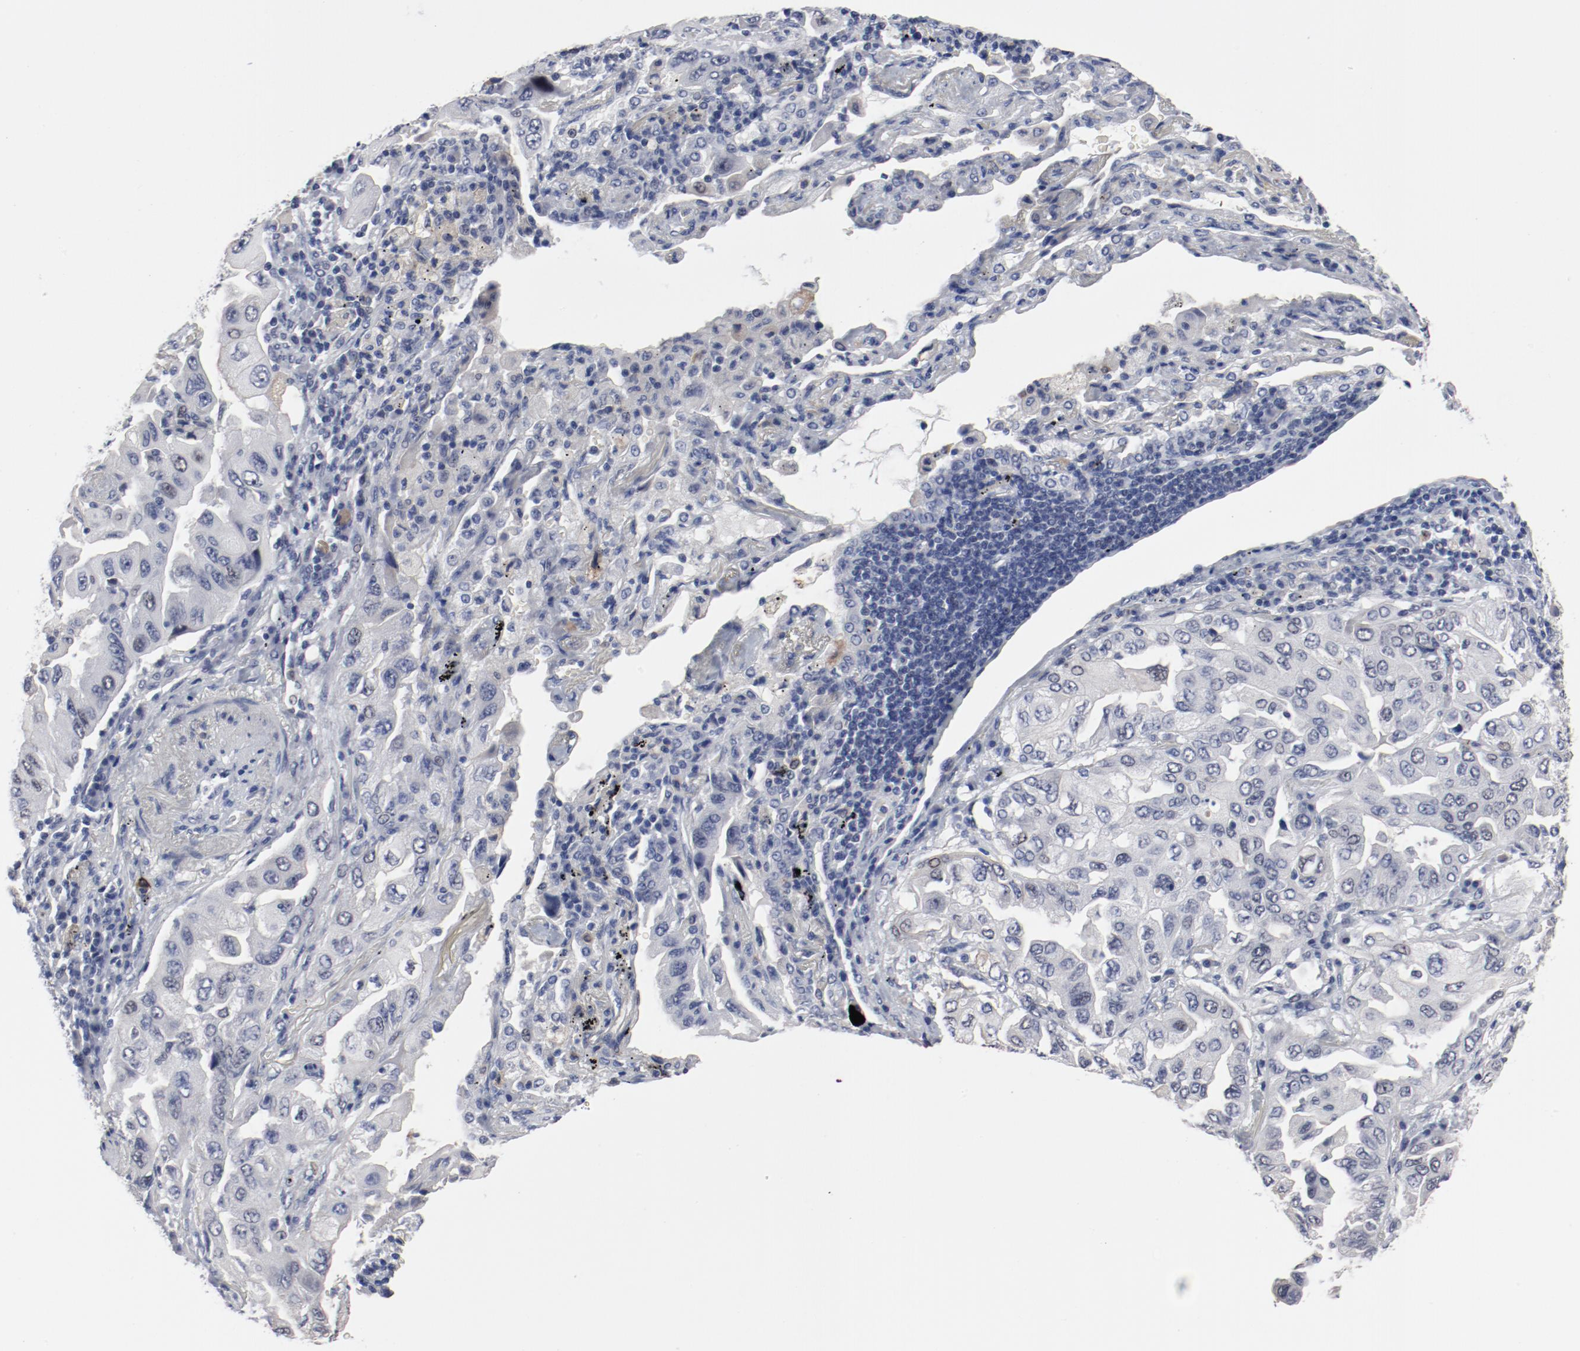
{"staining": {"intensity": "negative", "quantity": "none", "location": "none"}, "tissue": "lung cancer", "cell_type": "Tumor cells", "image_type": "cancer", "snomed": [{"axis": "morphology", "description": "Adenocarcinoma, NOS"}, {"axis": "topography", "description": "Lung"}], "caption": "DAB immunohistochemical staining of lung cancer displays no significant expression in tumor cells.", "gene": "ANKLE2", "patient": {"sex": "female", "age": 65}}